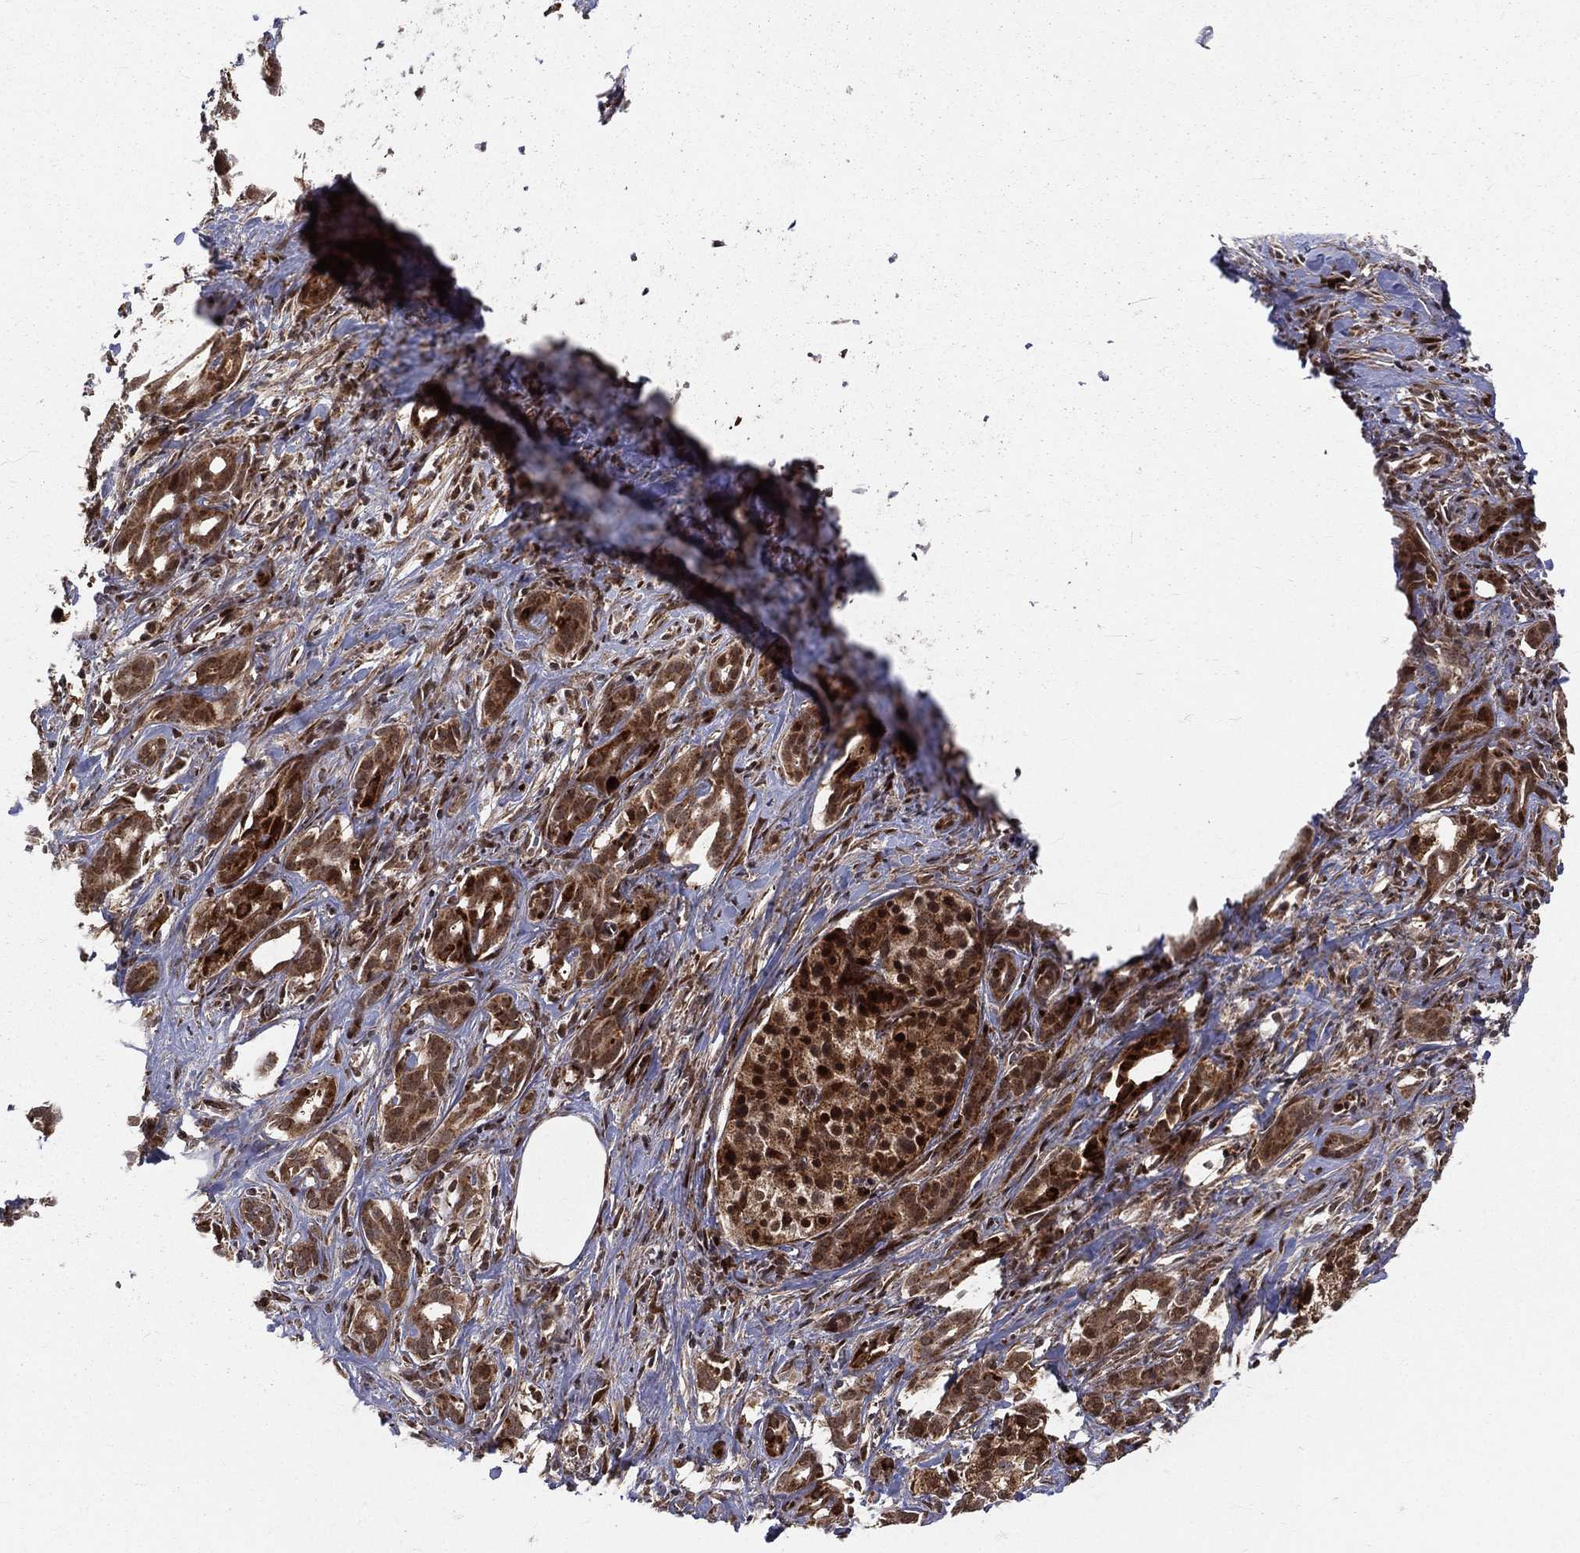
{"staining": {"intensity": "strong", "quantity": ">75%", "location": "cytoplasmic/membranous,nuclear"}, "tissue": "pancreatic cancer", "cell_type": "Tumor cells", "image_type": "cancer", "snomed": [{"axis": "morphology", "description": "Adenocarcinoma, NOS"}, {"axis": "topography", "description": "Pancreas"}], "caption": "Pancreatic cancer (adenocarcinoma) stained with a protein marker reveals strong staining in tumor cells.", "gene": "MDM2", "patient": {"sex": "male", "age": 61}}